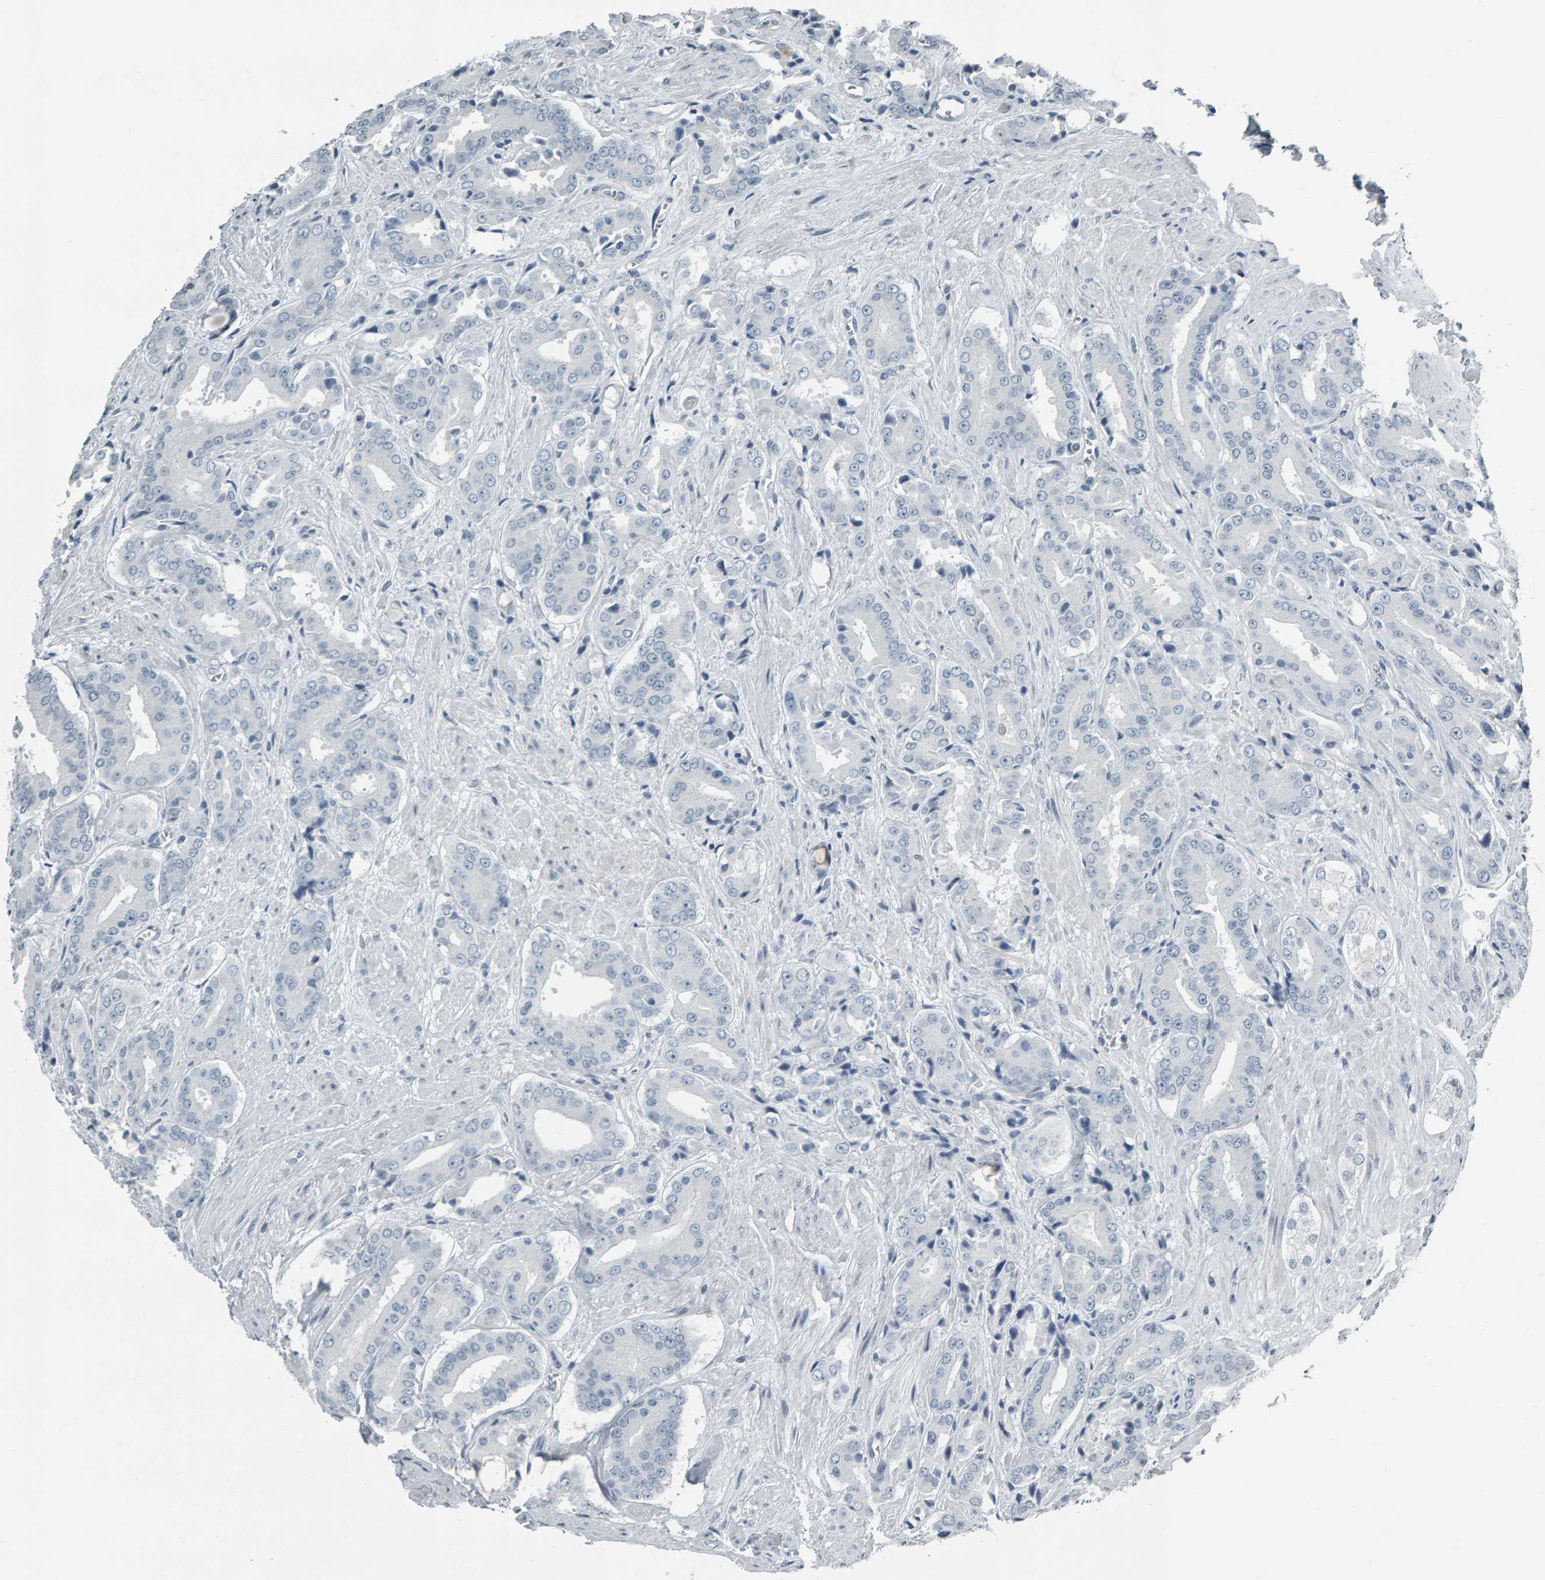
{"staining": {"intensity": "negative", "quantity": "none", "location": "none"}, "tissue": "prostate cancer", "cell_type": "Tumor cells", "image_type": "cancer", "snomed": [{"axis": "morphology", "description": "Adenocarcinoma, High grade"}, {"axis": "topography", "description": "Prostate"}], "caption": "A micrograph of human prostate cancer (high-grade adenocarcinoma) is negative for staining in tumor cells. Nuclei are stained in blue.", "gene": "PYY", "patient": {"sex": "male", "age": 71}}